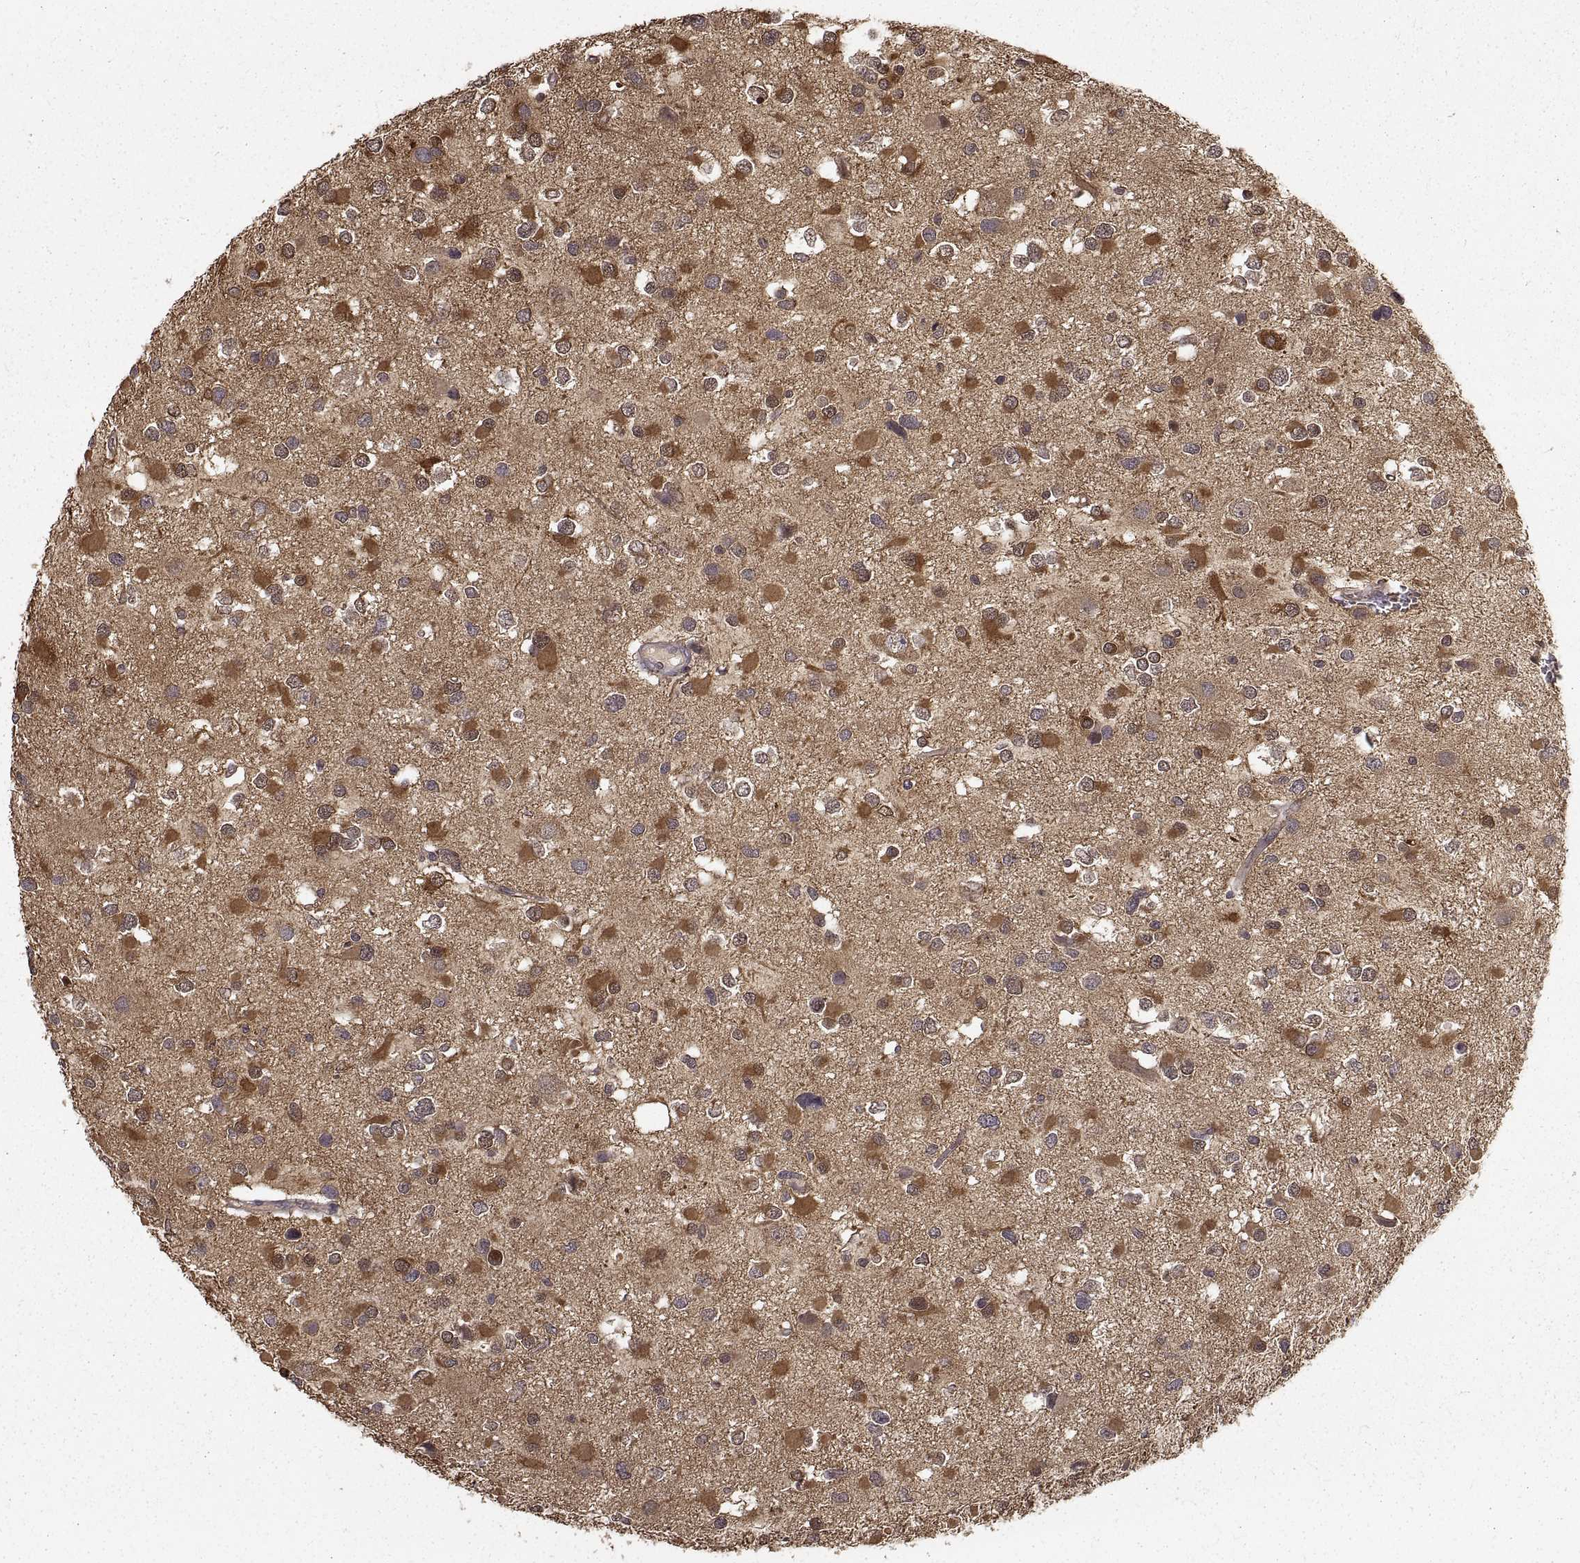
{"staining": {"intensity": "moderate", "quantity": "25%-75%", "location": "cytoplasmic/membranous"}, "tissue": "glioma", "cell_type": "Tumor cells", "image_type": "cancer", "snomed": [{"axis": "morphology", "description": "Glioma, malignant, Low grade"}, {"axis": "topography", "description": "Brain"}], "caption": "Glioma stained with immunohistochemistry (IHC) exhibits moderate cytoplasmic/membranous expression in approximately 25%-75% of tumor cells.", "gene": "PEA15", "patient": {"sex": "female", "age": 32}}